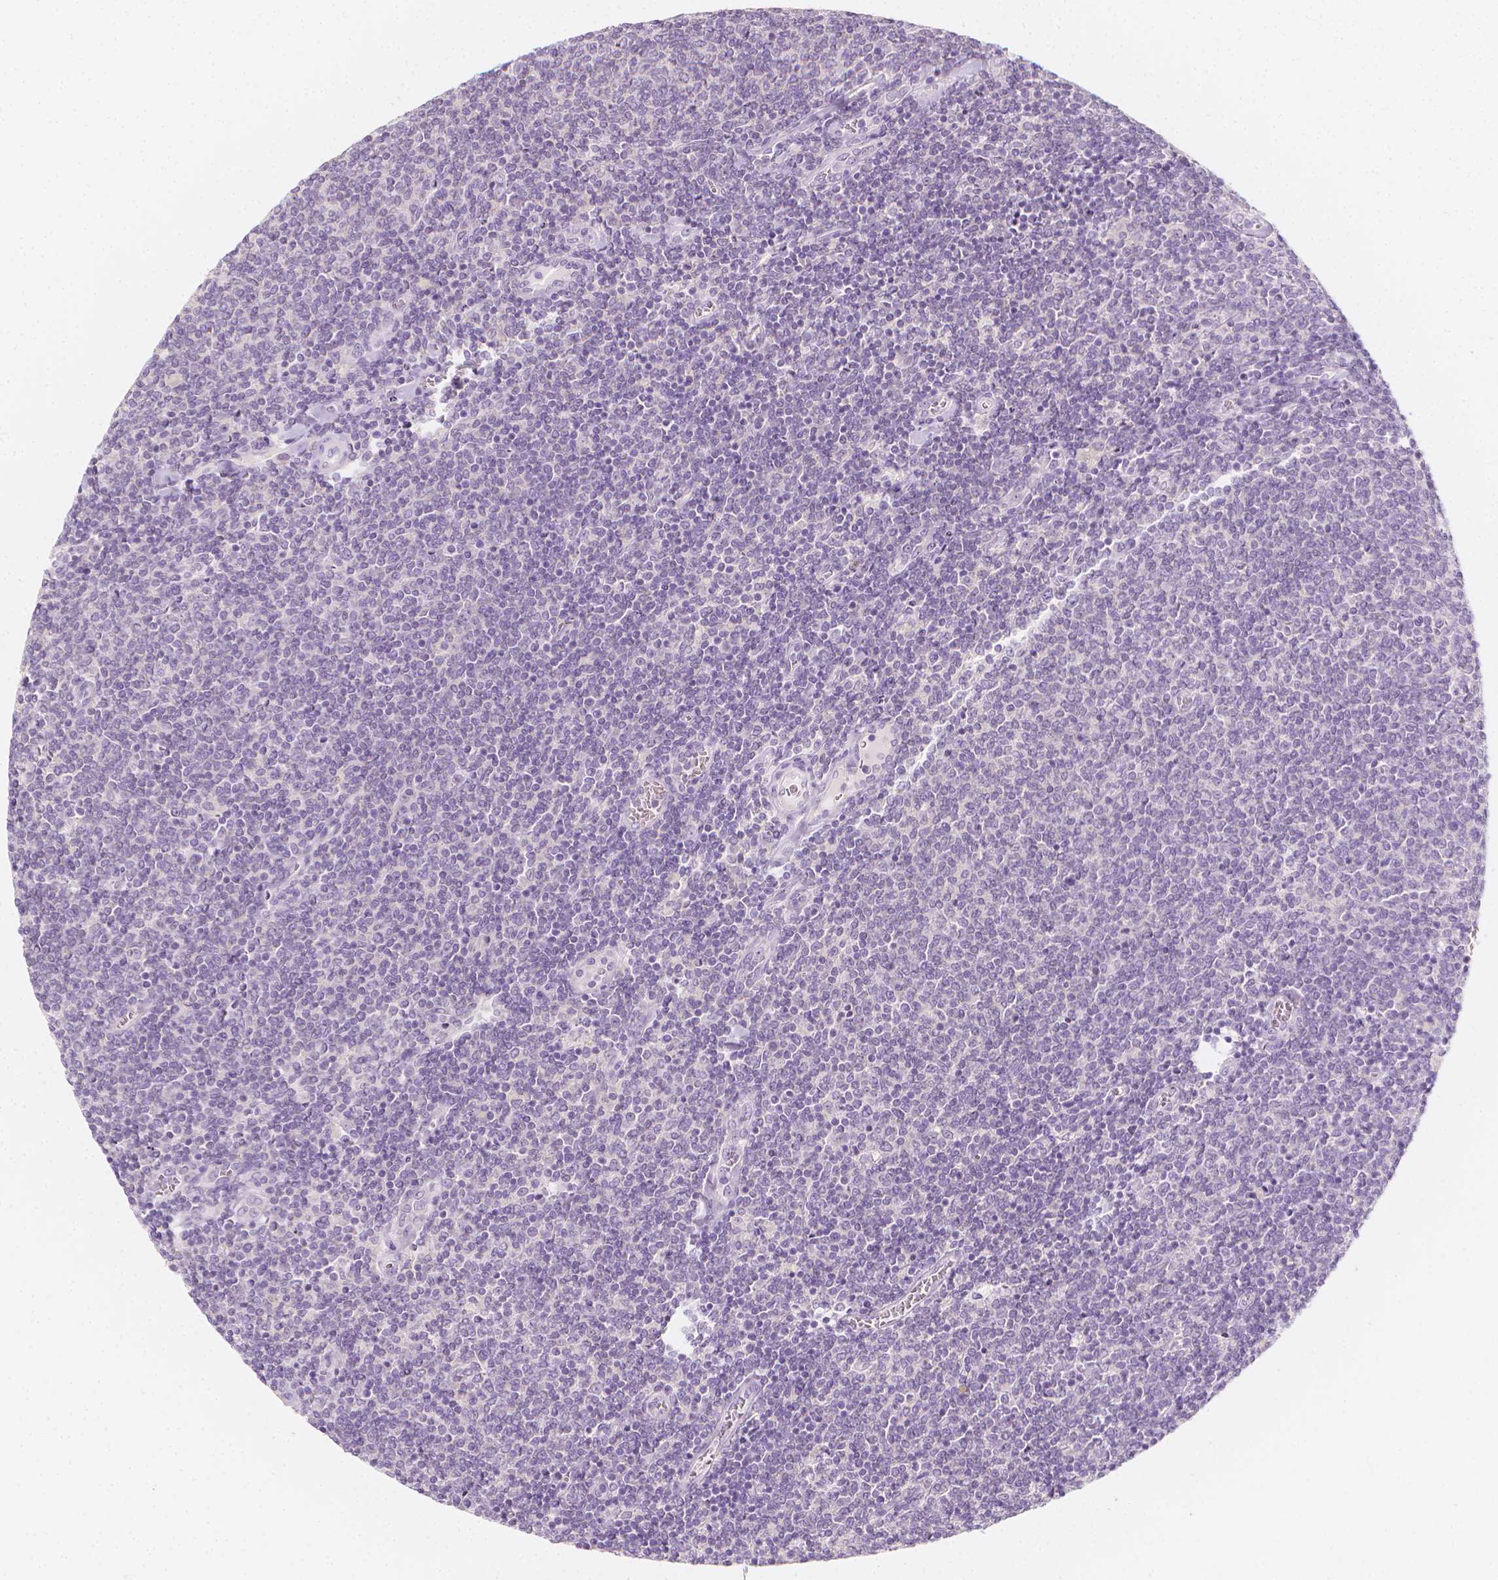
{"staining": {"intensity": "negative", "quantity": "none", "location": "none"}, "tissue": "lymphoma", "cell_type": "Tumor cells", "image_type": "cancer", "snomed": [{"axis": "morphology", "description": "Malignant lymphoma, non-Hodgkin's type, Low grade"}, {"axis": "topography", "description": "Lymph node"}], "caption": "Micrograph shows no protein expression in tumor cells of lymphoma tissue.", "gene": "RBFOX1", "patient": {"sex": "male", "age": 52}}